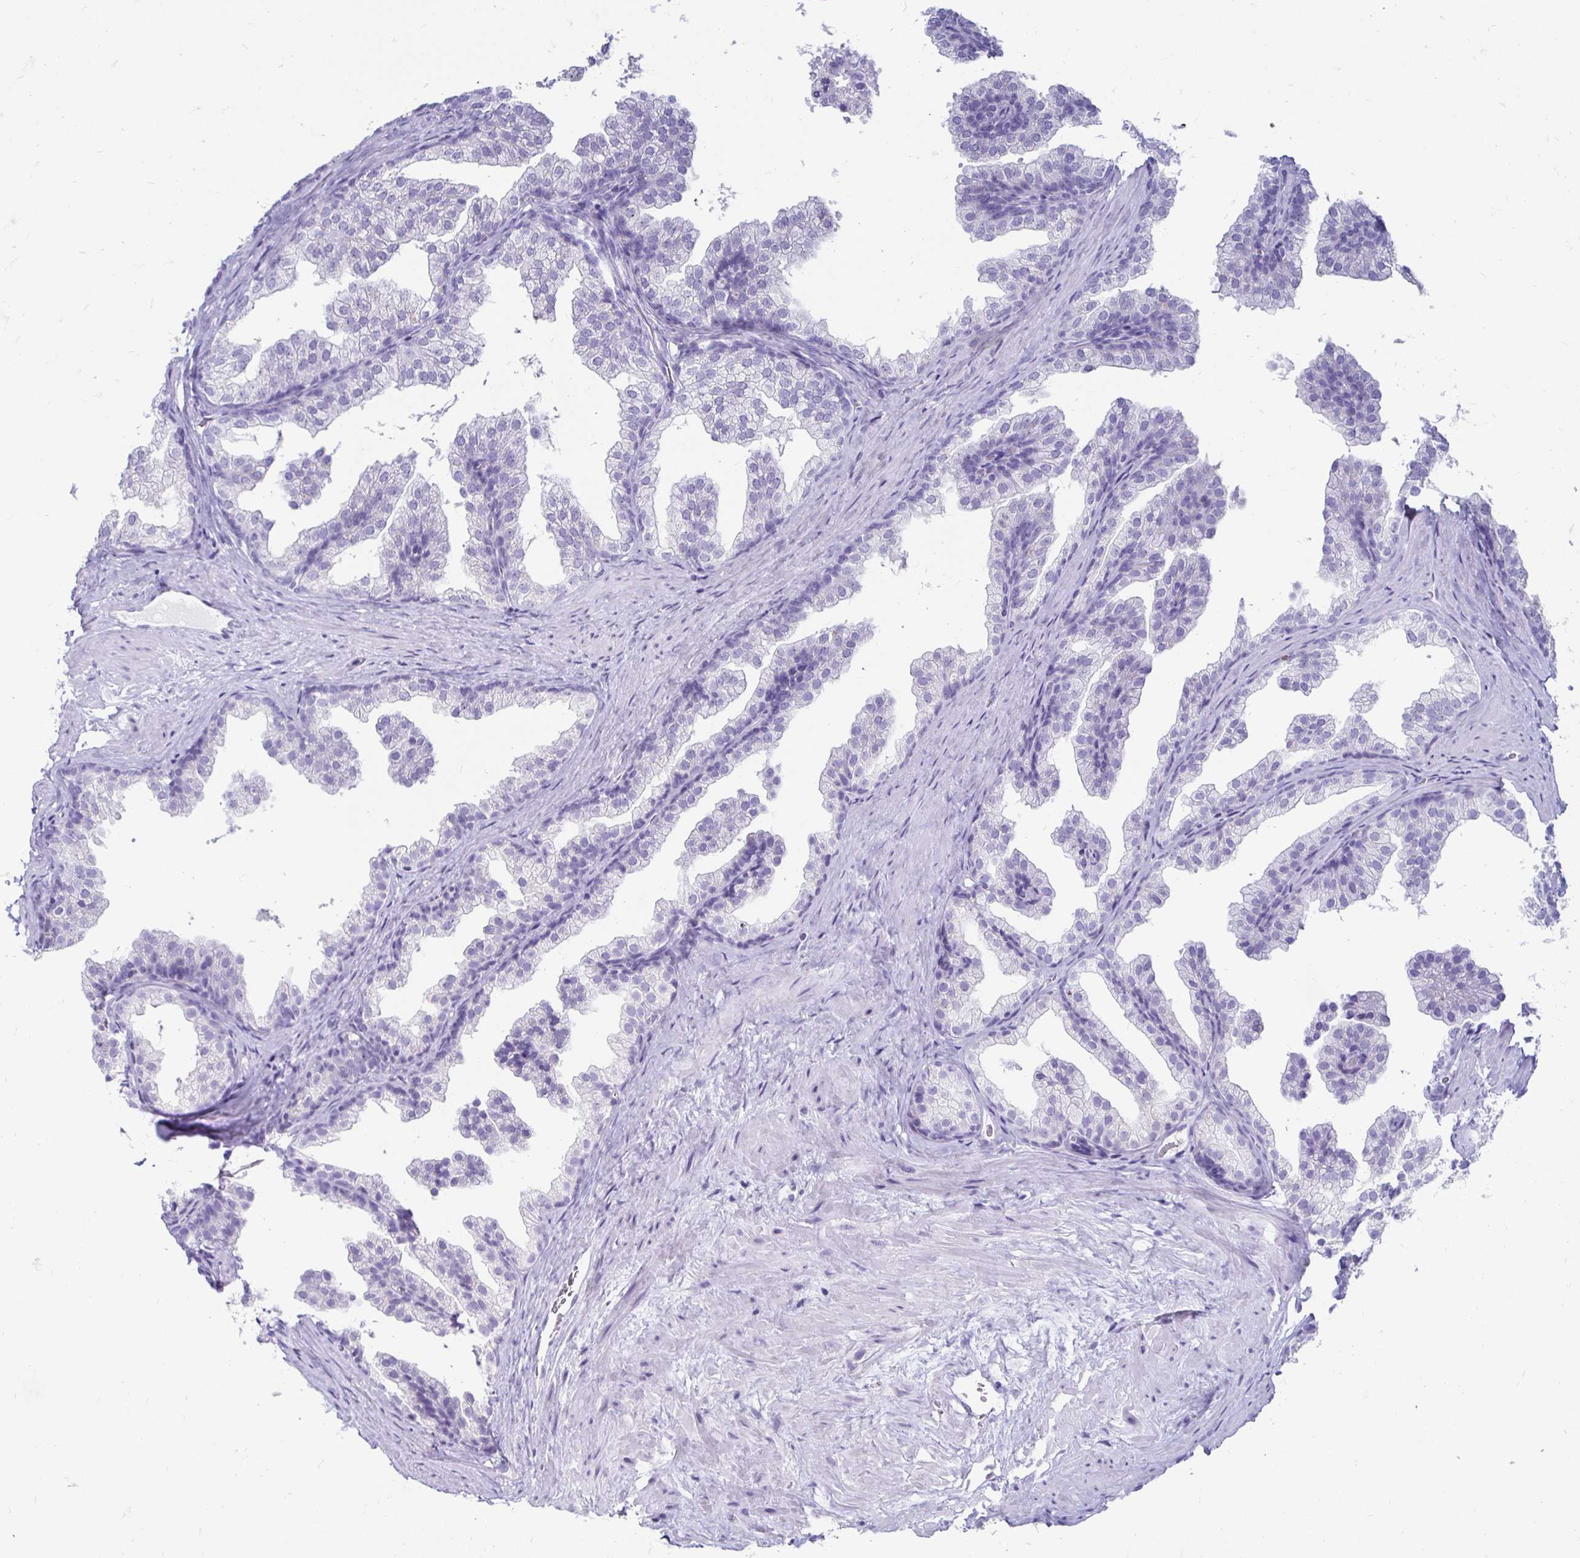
{"staining": {"intensity": "negative", "quantity": "none", "location": "none"}, "tissue": "prostate", "cell_type": "Glandular cells", "image_type": "normal", "snomed": [{"axis": "morphology", "description": "Normal tissue, NOS"}, {"axis": "topography", "description": "Prostate"}], "caption": "Immunohistochemical staining of normal human prostate demonstrates no significant positivity in glandular cells.", "gene": "CST6", "patient": {"sex": "male", "age": 37}}